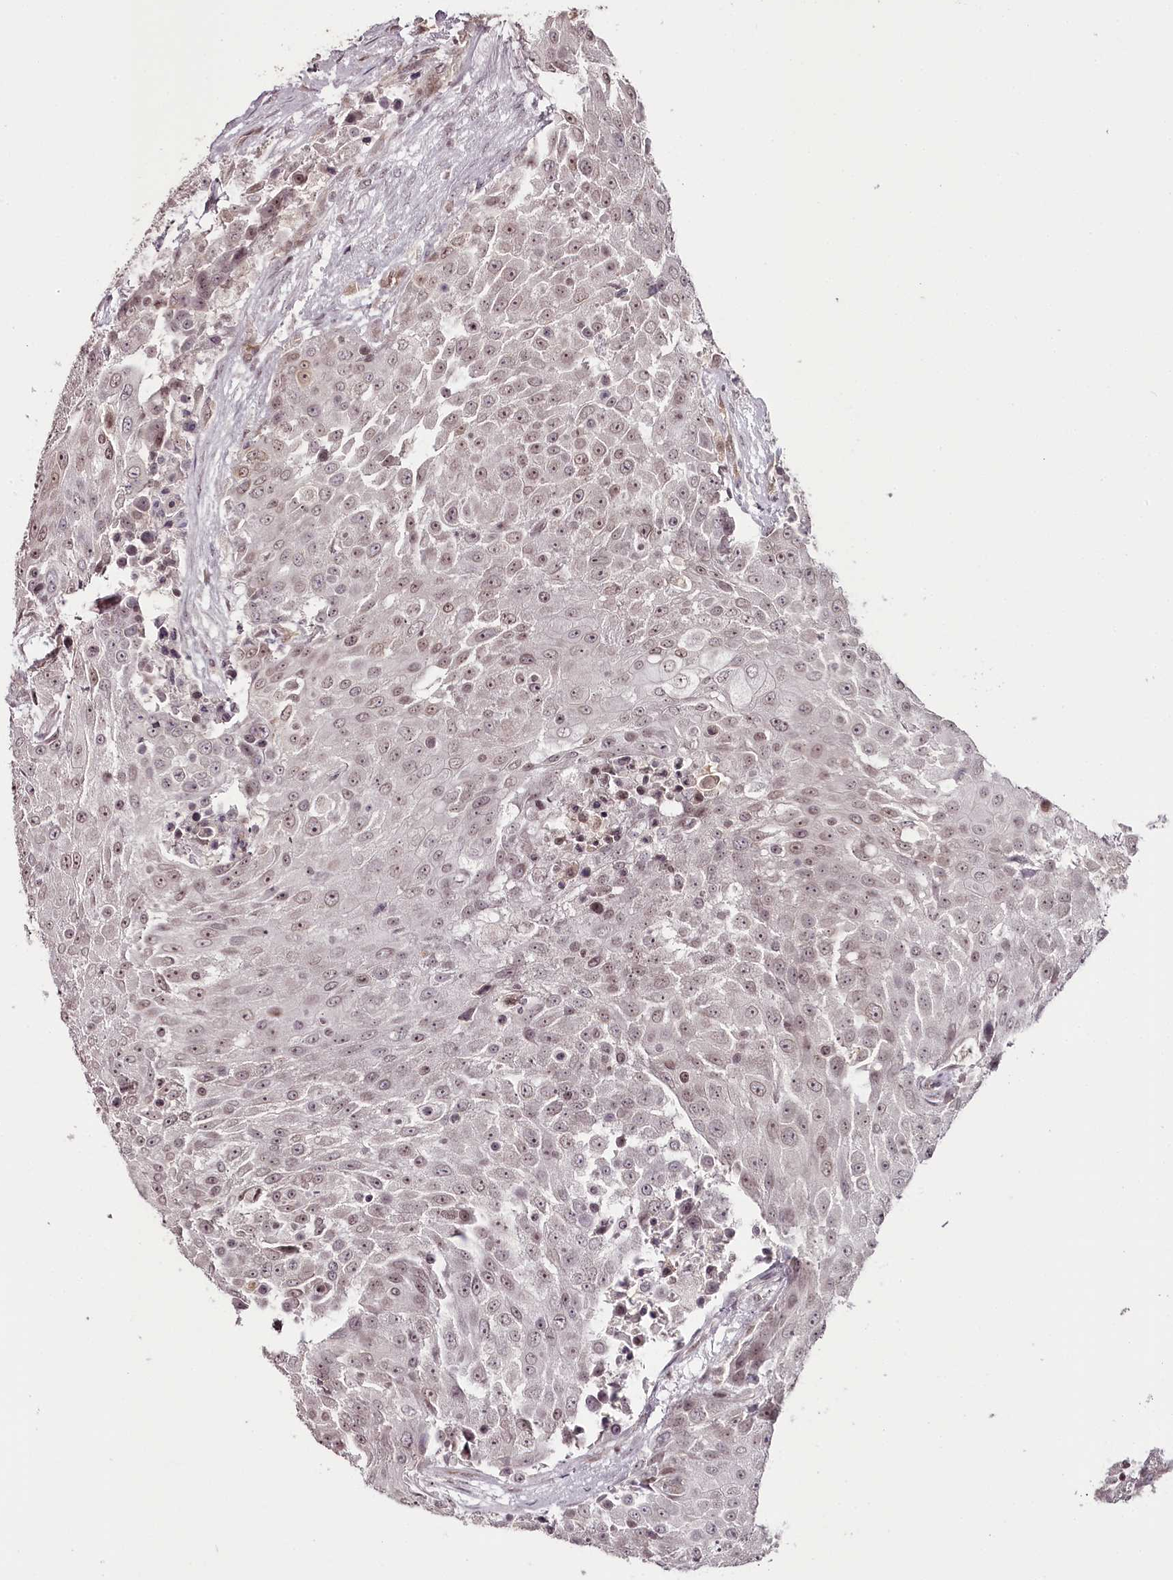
{"staining": {"intensity": "weak", "quantity": "<25%", "location": "nuclear"}, "tissue": "urothelial cancer", "cell_type": "Tumor cells", "image_type": "cancer", "snomed": [{"axis": "morphology", "description": "Urothelial carcinoma, High grade"}, {"axis": "topography", "description": "Urinary bladder"}], "caption": "The immunohistochemistry (IHC) micrograph has no significant positivity in tumor cells of urothelial cancer tissue.", "gene": "THYN1", "patient": {"sex": "female", "age": 63}}